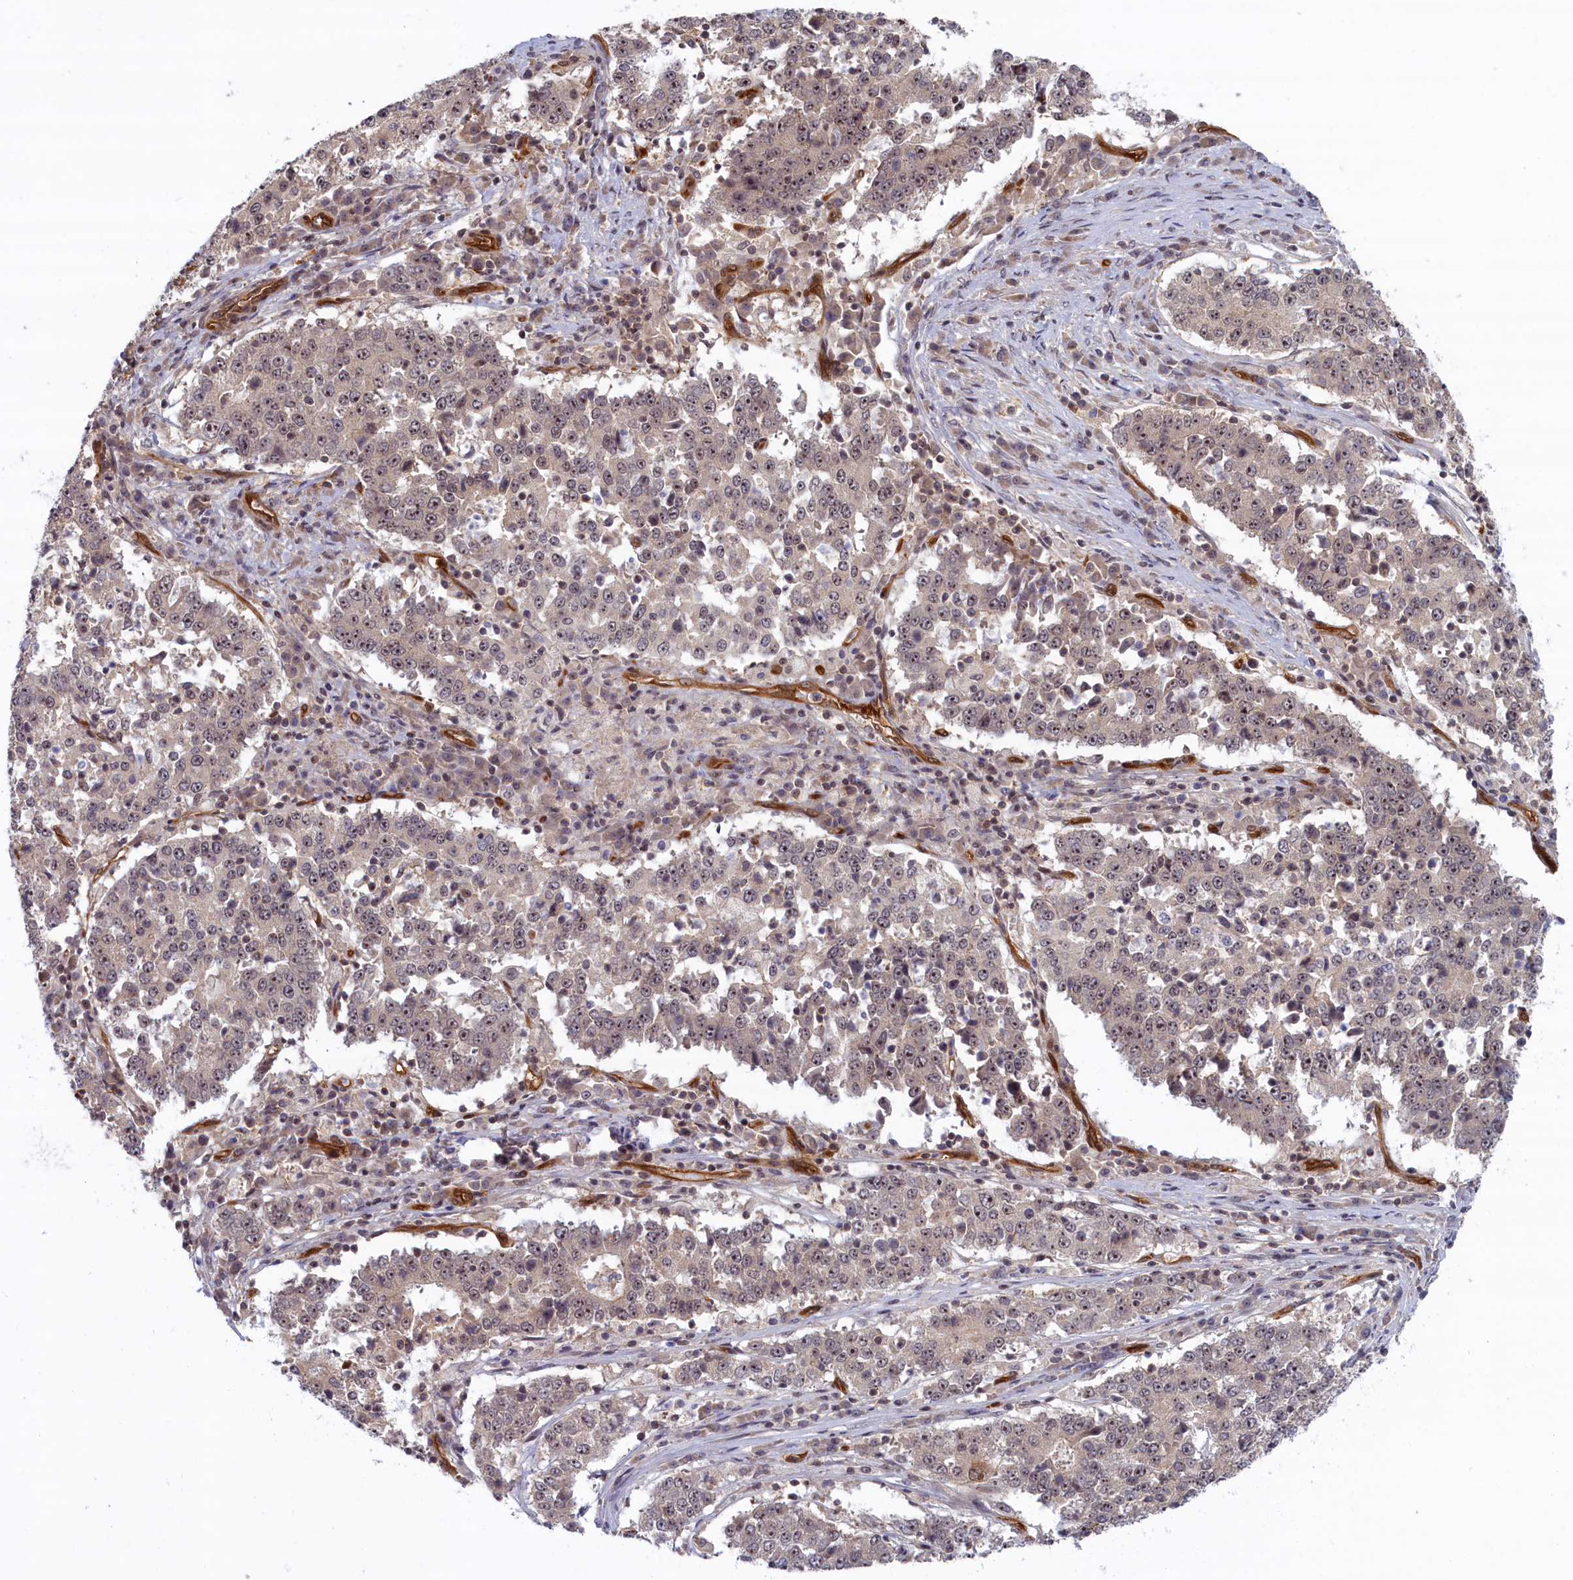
{"staining": {"intensity": "weak", "quantity": "25%-75%", "location": "nuclear"}, "tissue": "stomach cancer", "cell_type": "Tumor cells", "image_type": "cancer", "snomed": [{"axis": "morphology", "description": "Adenocarcinoma, NOS"}, {"axis": "topography", "description": "Stomach"}], "caption": "Immunohistochemistry (IHC) (DAB) staining of stomach cancer (adenocarcinoma) reveals weak nuclear protein staining in approximately 25%-75% of tumor cells. (DAB IHC with brightfield microscopy, high magnification).", "gene": "SNRK", "patient": {"sex": "male", "age": 59}}